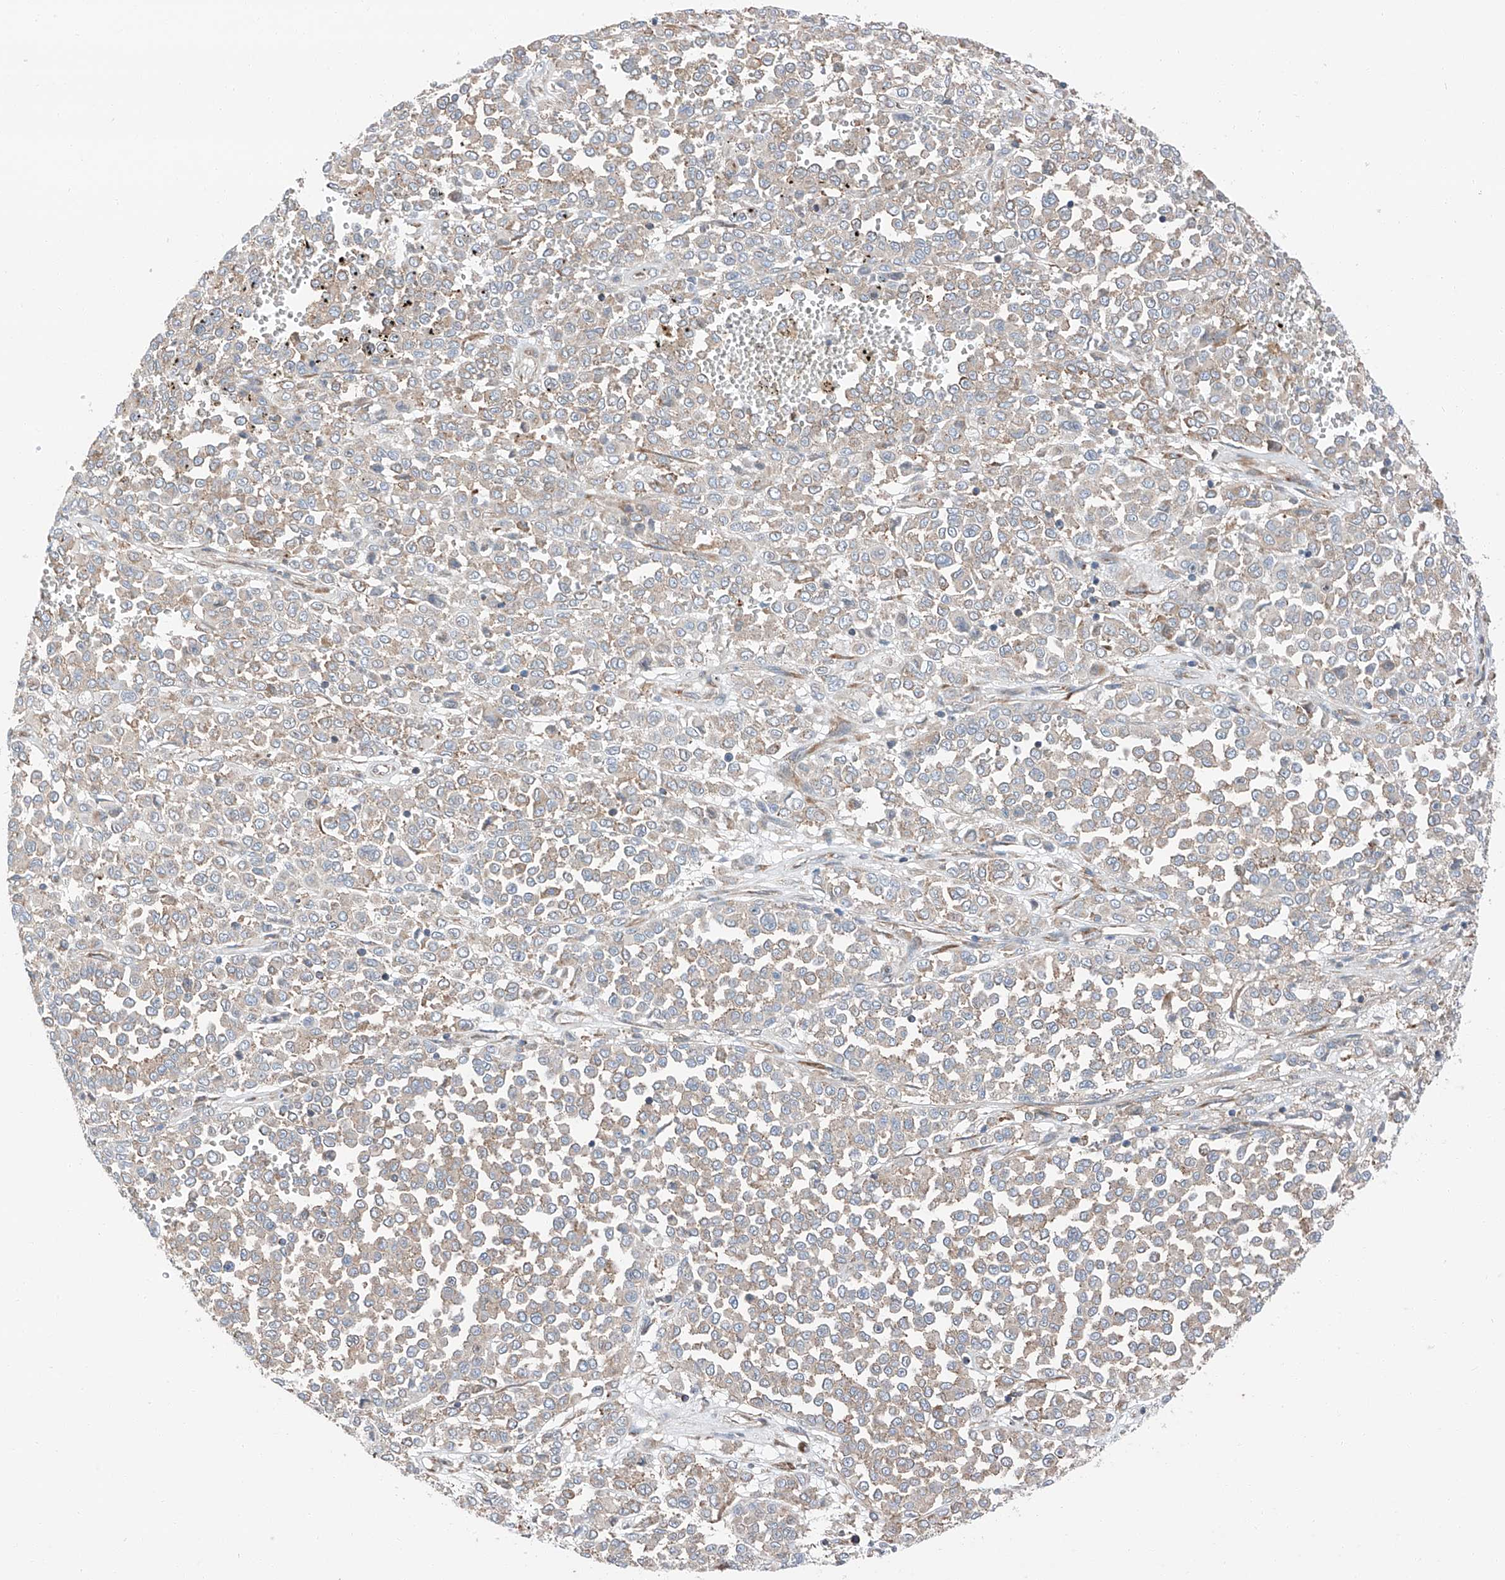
{"staining": {"intensity": "negative", "quantity": "none", "location": "none"}, "tissue": "melanoma", "cell_type": "Tumor cells", "image_type": "cancer", "snomed": [{"axis": "morphology", "description": "Malignant melanoma, Metastatic site"}, {"axis": "topography", "description": "Pancreas"}], "caption": "DAB immunohistochemical staining of malignant melanoma (metastatic site) shows no significant positivity in tumor cells. (Brightfield microscopy of DAB IHC at high magnification).", "gene": "ZC3H15", "patient": {"sex": "female", "age": 30}}